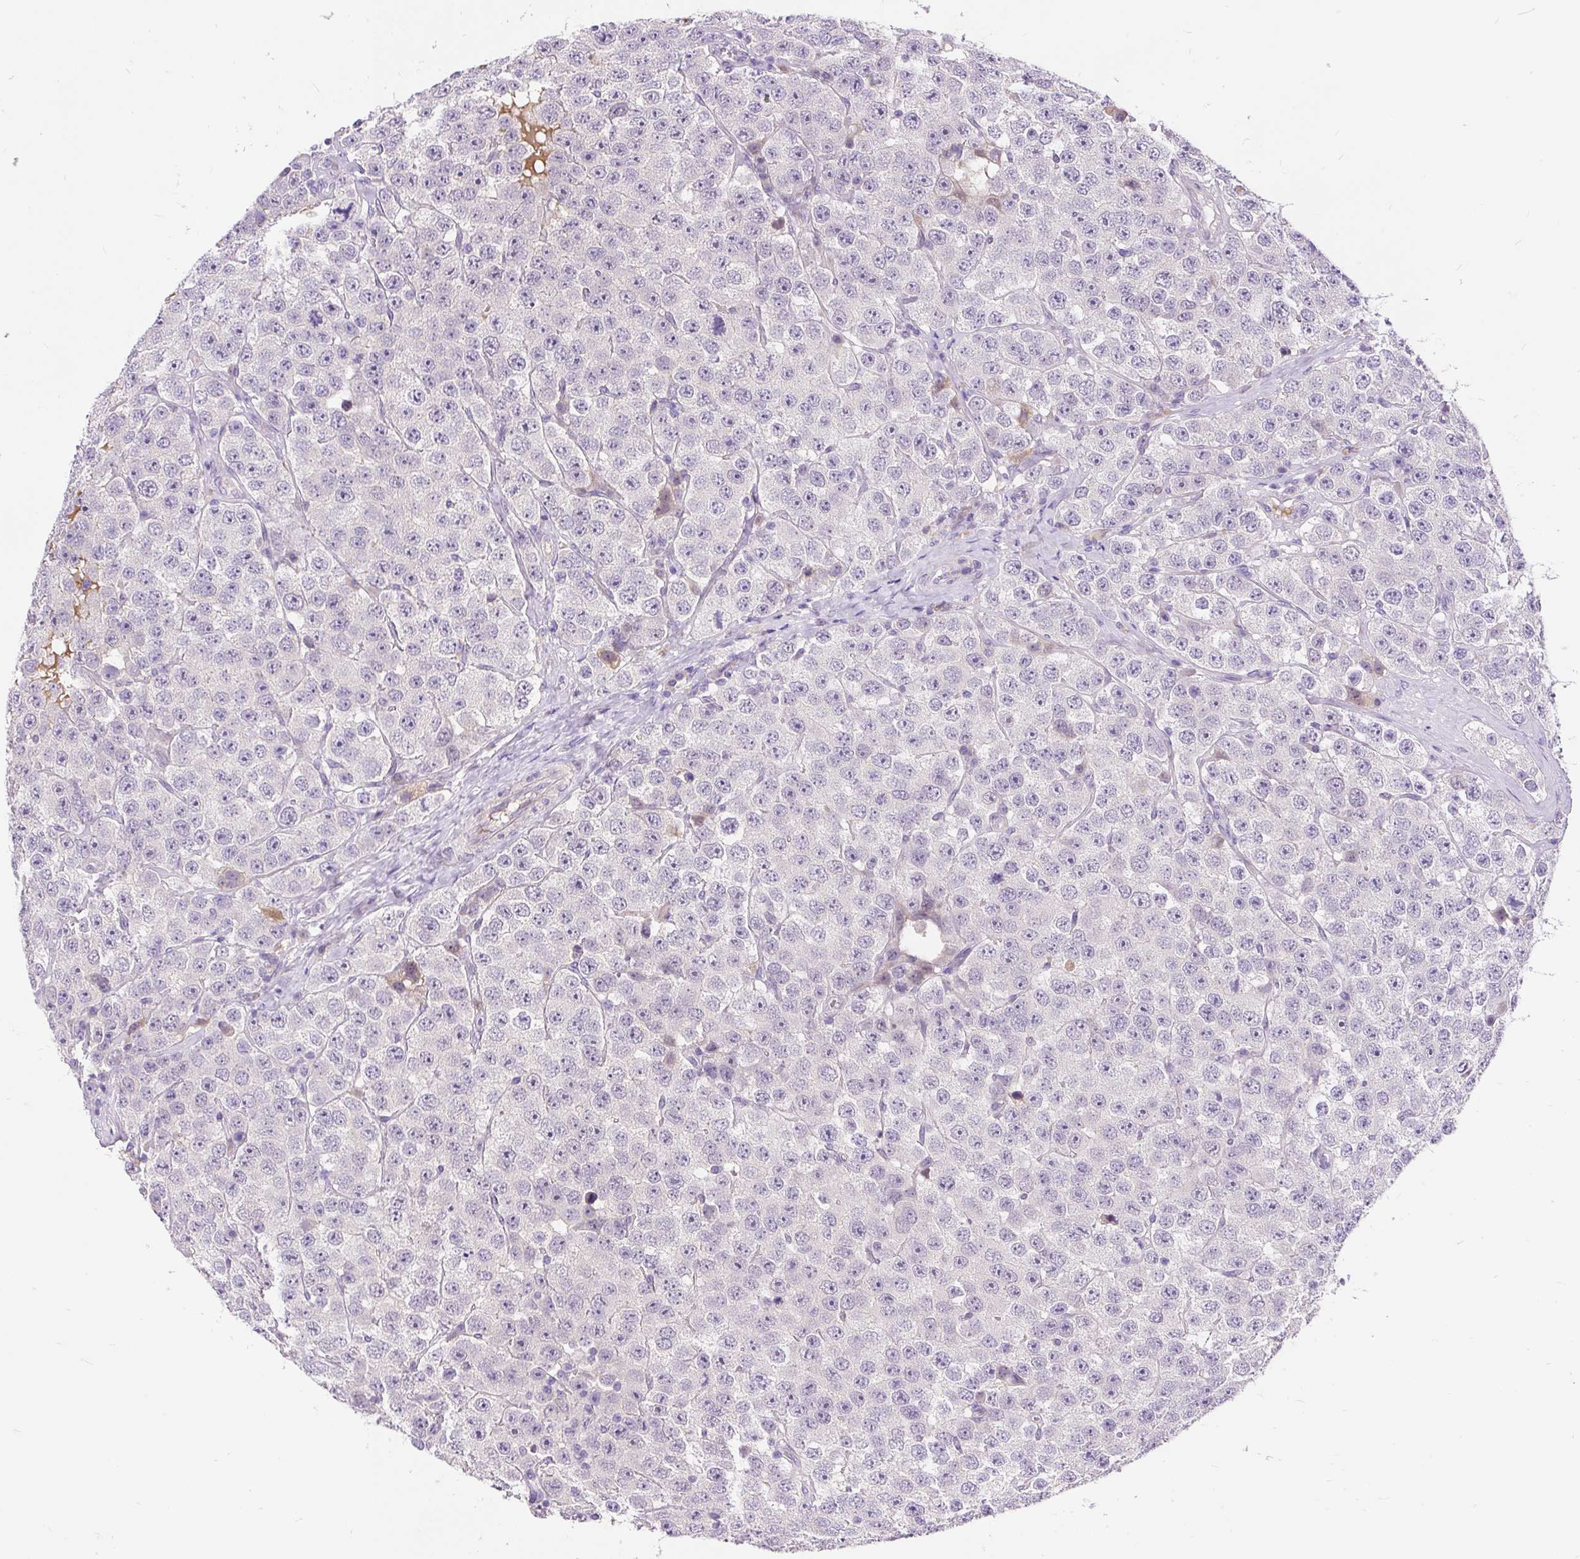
{"staining": {"intensity": "negative", "quantity": "none", "location": "none"}, "tissue": "testis cancer", "cell_type": "Tumor cells", "image_type": "cancer", "snomed": [{"axis": "morphology", "description": "Seminoma, NOS"}, {"axis": "topography", "description": "Testis"}], "caption": "An IHC histopathology image of testis seminoma is shown. There is no staining in tumor cells of testis seminoma.", "gene": "KRTAP20-3", "patient": {"sex": "male", "age": 28}}